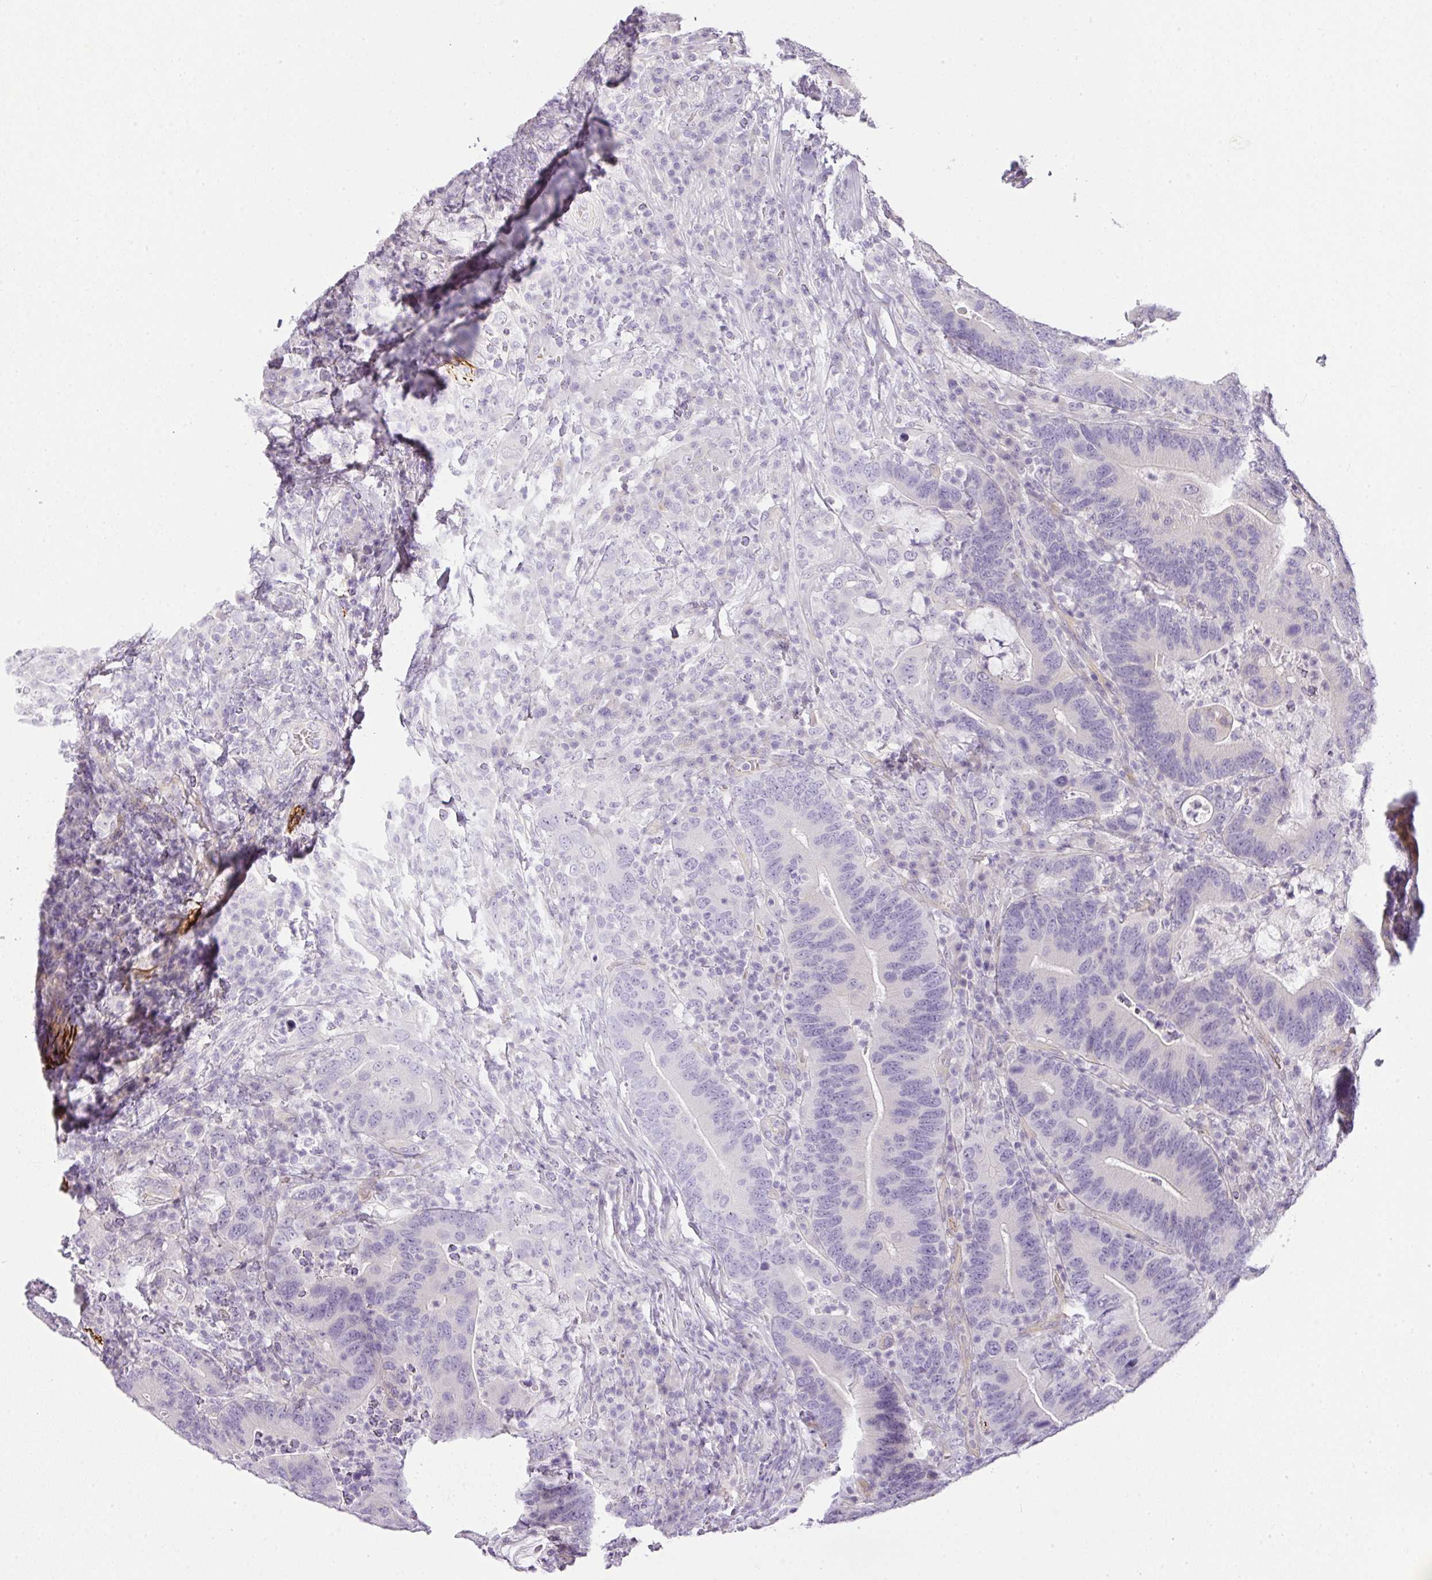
{"staining": {"intensity": "negative", "quantity": "none", "location": "none"}, "tissue": "colorectal cancer", "cell_type": "Tumor cells", "image_type": "cancer", "snomed": [{"axis": "morphology", "description": "Adenocarcinoma, NOS"}, {"axis": "topography", "description": "Colon"}], "caption": "DAB (3,3'-diaminobenzidine) immunohistochemical staining of adenocarcinoma (colorectal) reveals no significant positivity in tumor cells.", "gene": "RAX2", "patient": {"sex": "female", "age": 66}}